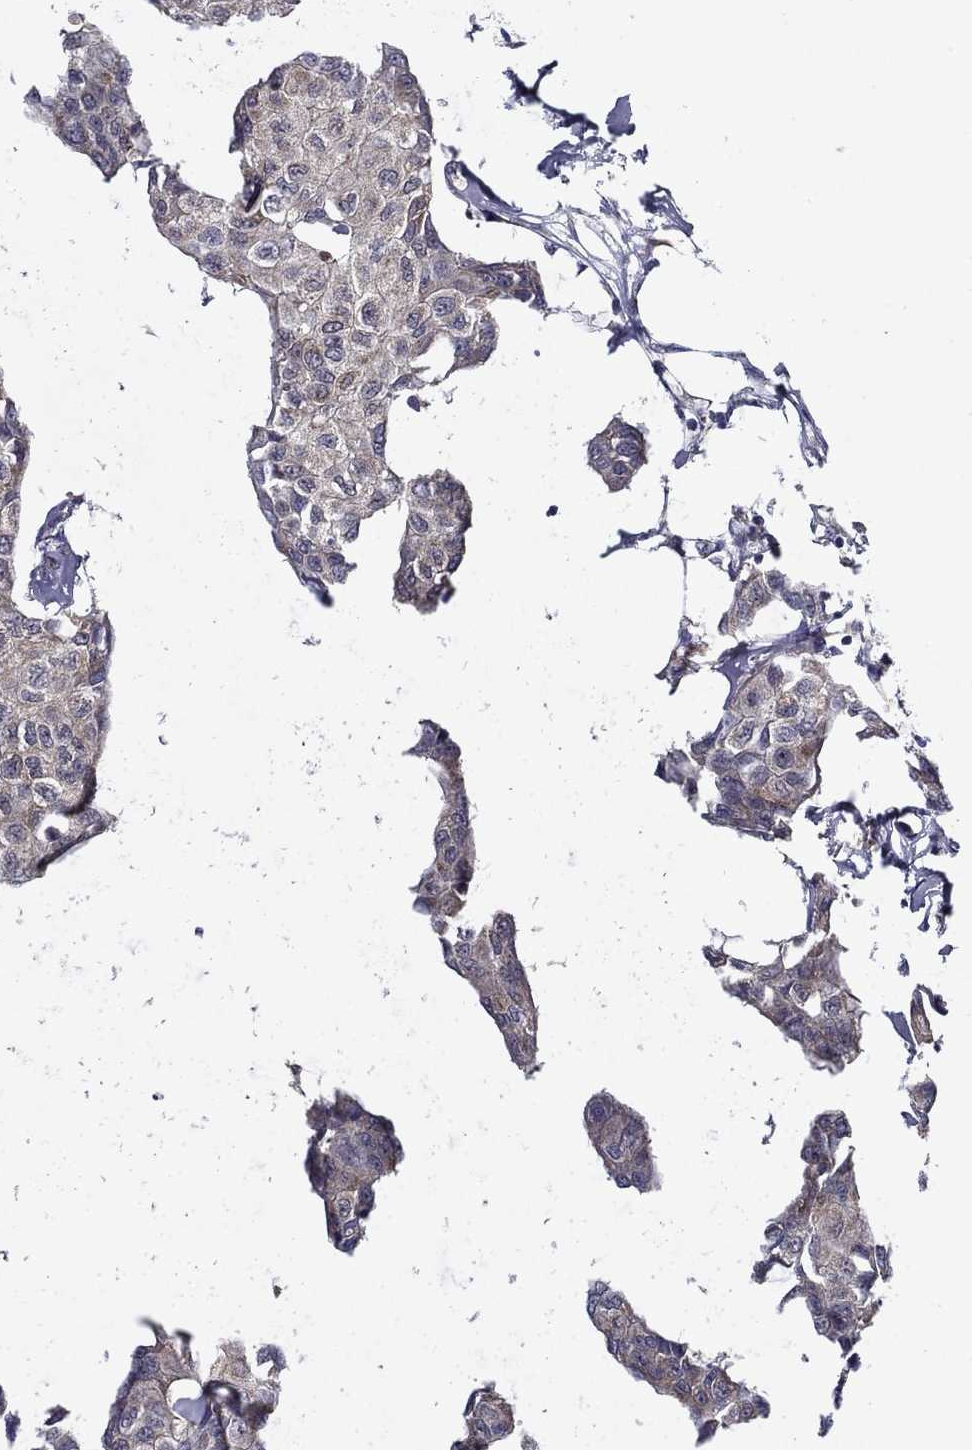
{"staining": {"intensity": "weak", "quantity": "<25%", "location": "cytoplasmic/membranous"}, "tissue": "breast cancer", "cell_type": "Tumor cells", "image_type": "cancer", "snomed": [{"axis": "morphology", "description": "Duct carcinoma"}, {"axis": "topography", "description": "Breast"}], "caption": "Histopathology image shows no protein staining in tumor cells of breast cancer (invasive ductal carcinoma) tissue.", "gene": "LACTB2", "patient": {"sex": "female", "age": 80}}